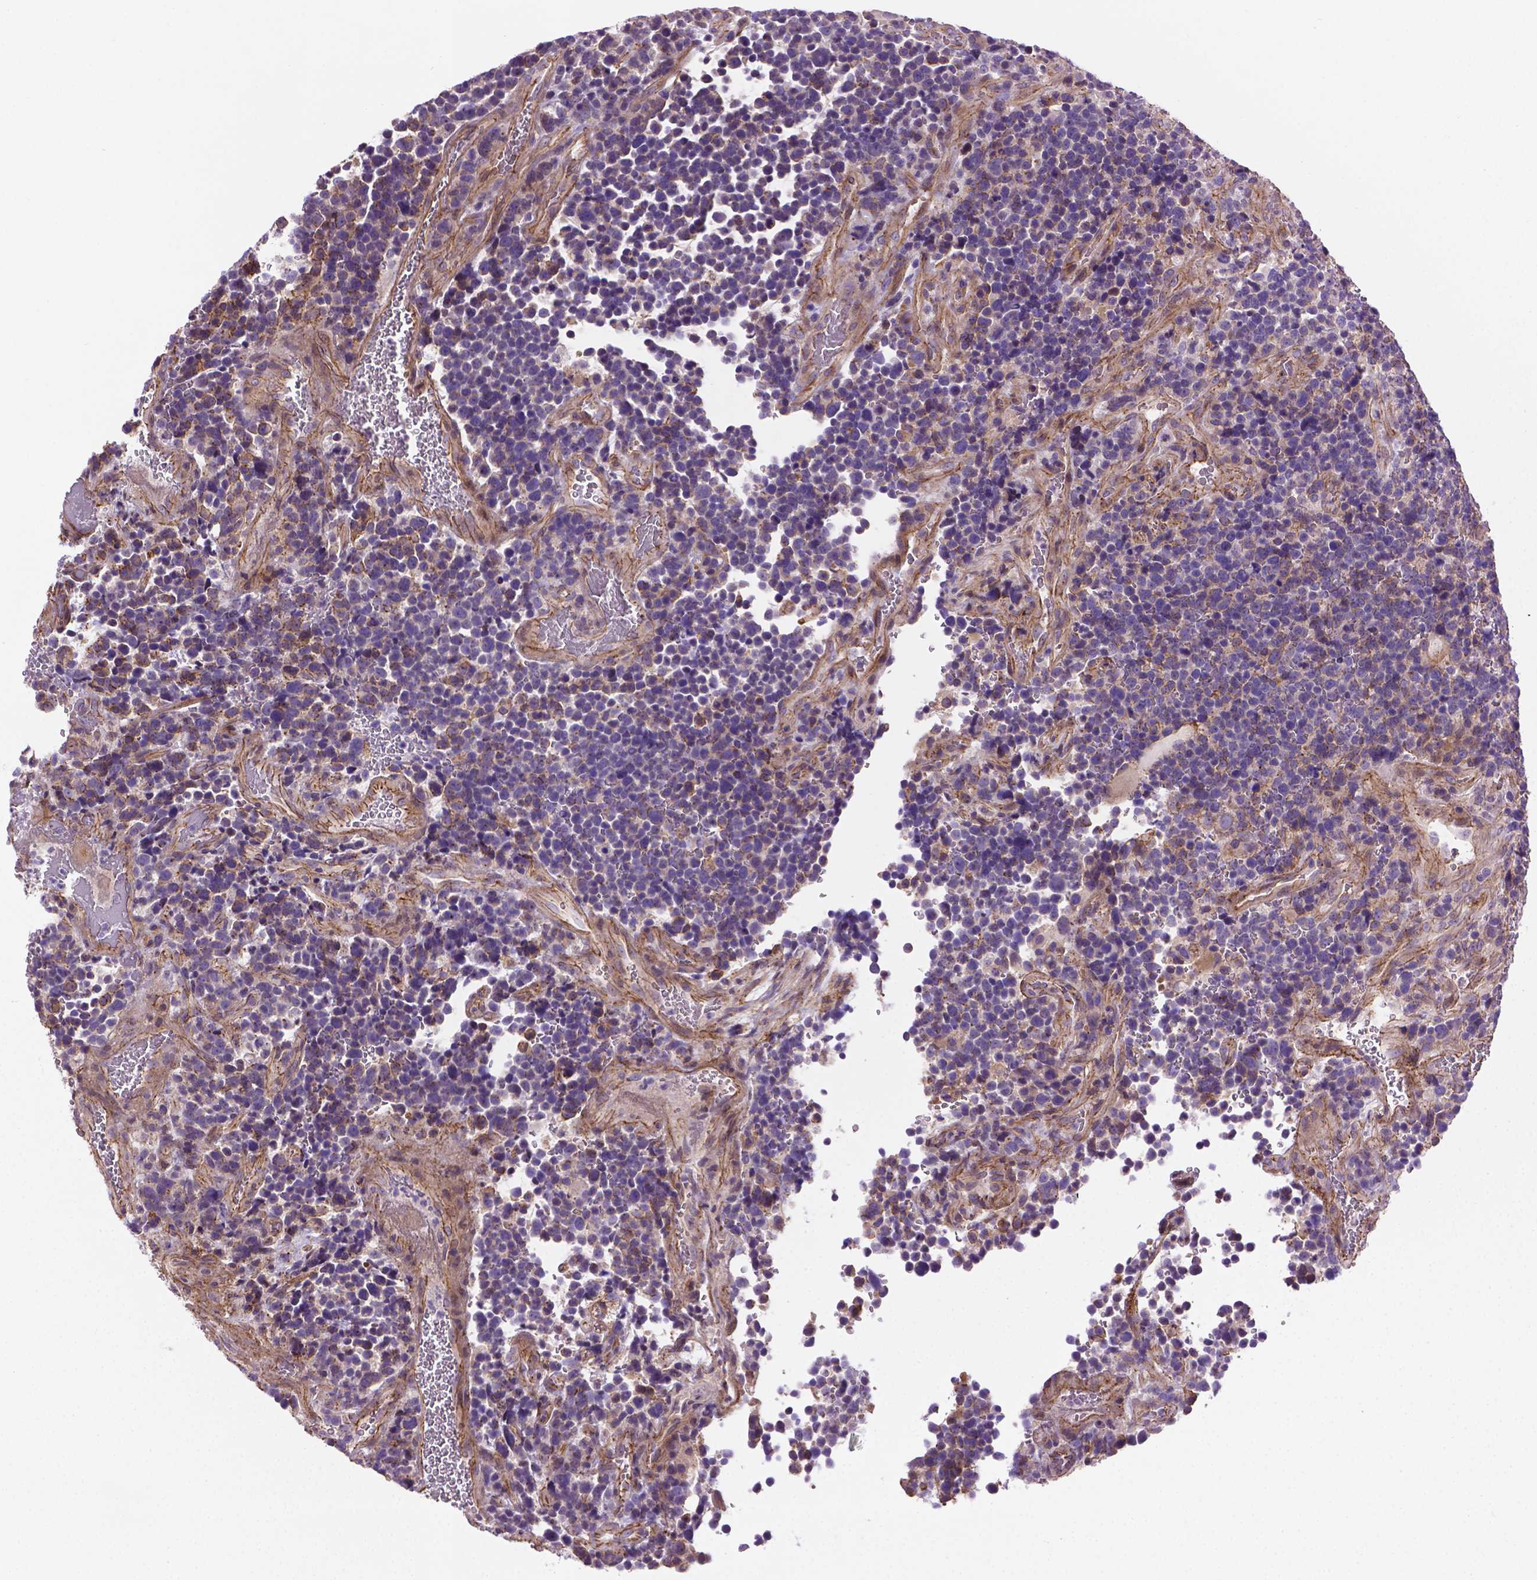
{"staining": {"intensity": "negative", "quantity": "none", "location": "none"}, "tissue": "glioma", "cell_type": "Tumor cells", "image_type": "cancer", "snomed": [{"axis": "morphology", "description": "Glioma, malignant, High grade"}, {"axis": "topography", "description": "Brain"}], "caption": "Tumor cells show no significant expression in glioma. (DAB (3,3'-diaminobenzidine) IHC, high magnification).", "gene": "CCER2", "patient": {"sex": "male", "age": 33}}